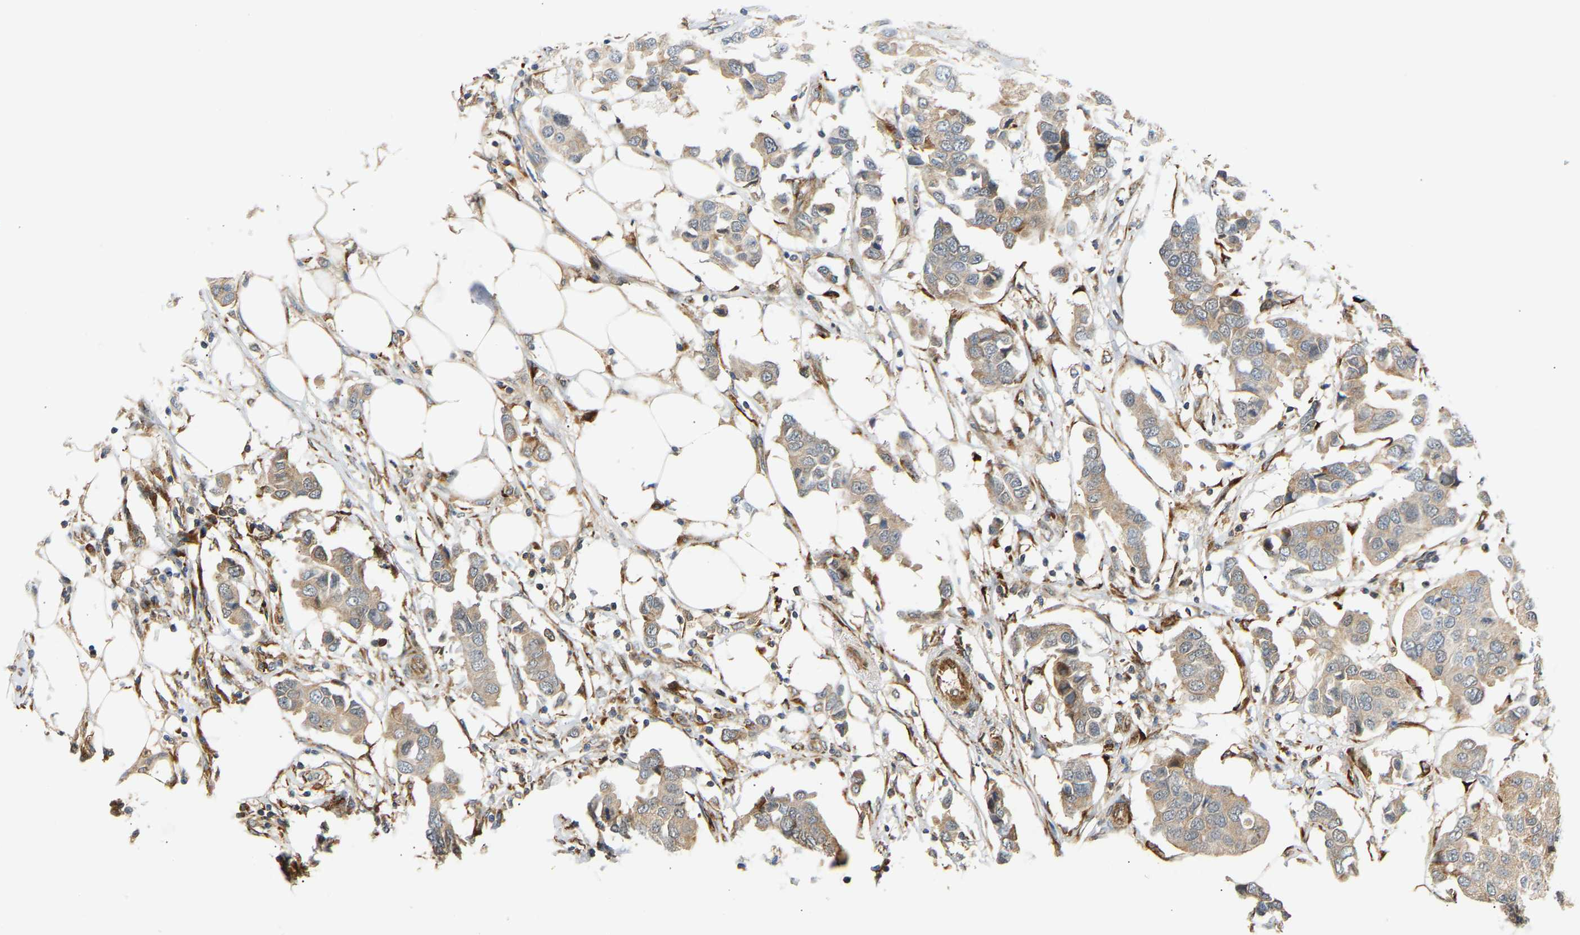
{"staining": {"intensity": "weak", "quantity": ">75%", "location": "cytoplasmic/membranous"}, "tissue": "breast cancer", "cell_type": "Tumor cells", "image_type": "cancer", "snomed": [{"axis": "morphology", "description": "Duct carcinoma"}, {"axis": "topography", "description": "Breast"}], "caption": "Breast invasive ductal carcinoma tissue displays weak cytoplasmic/membranous positivity in approximately >75% of tumor cells, visualized by immunohistochemistry.", "gene": "PLCG2", "patient": {"sex": "female", "age": 80}}